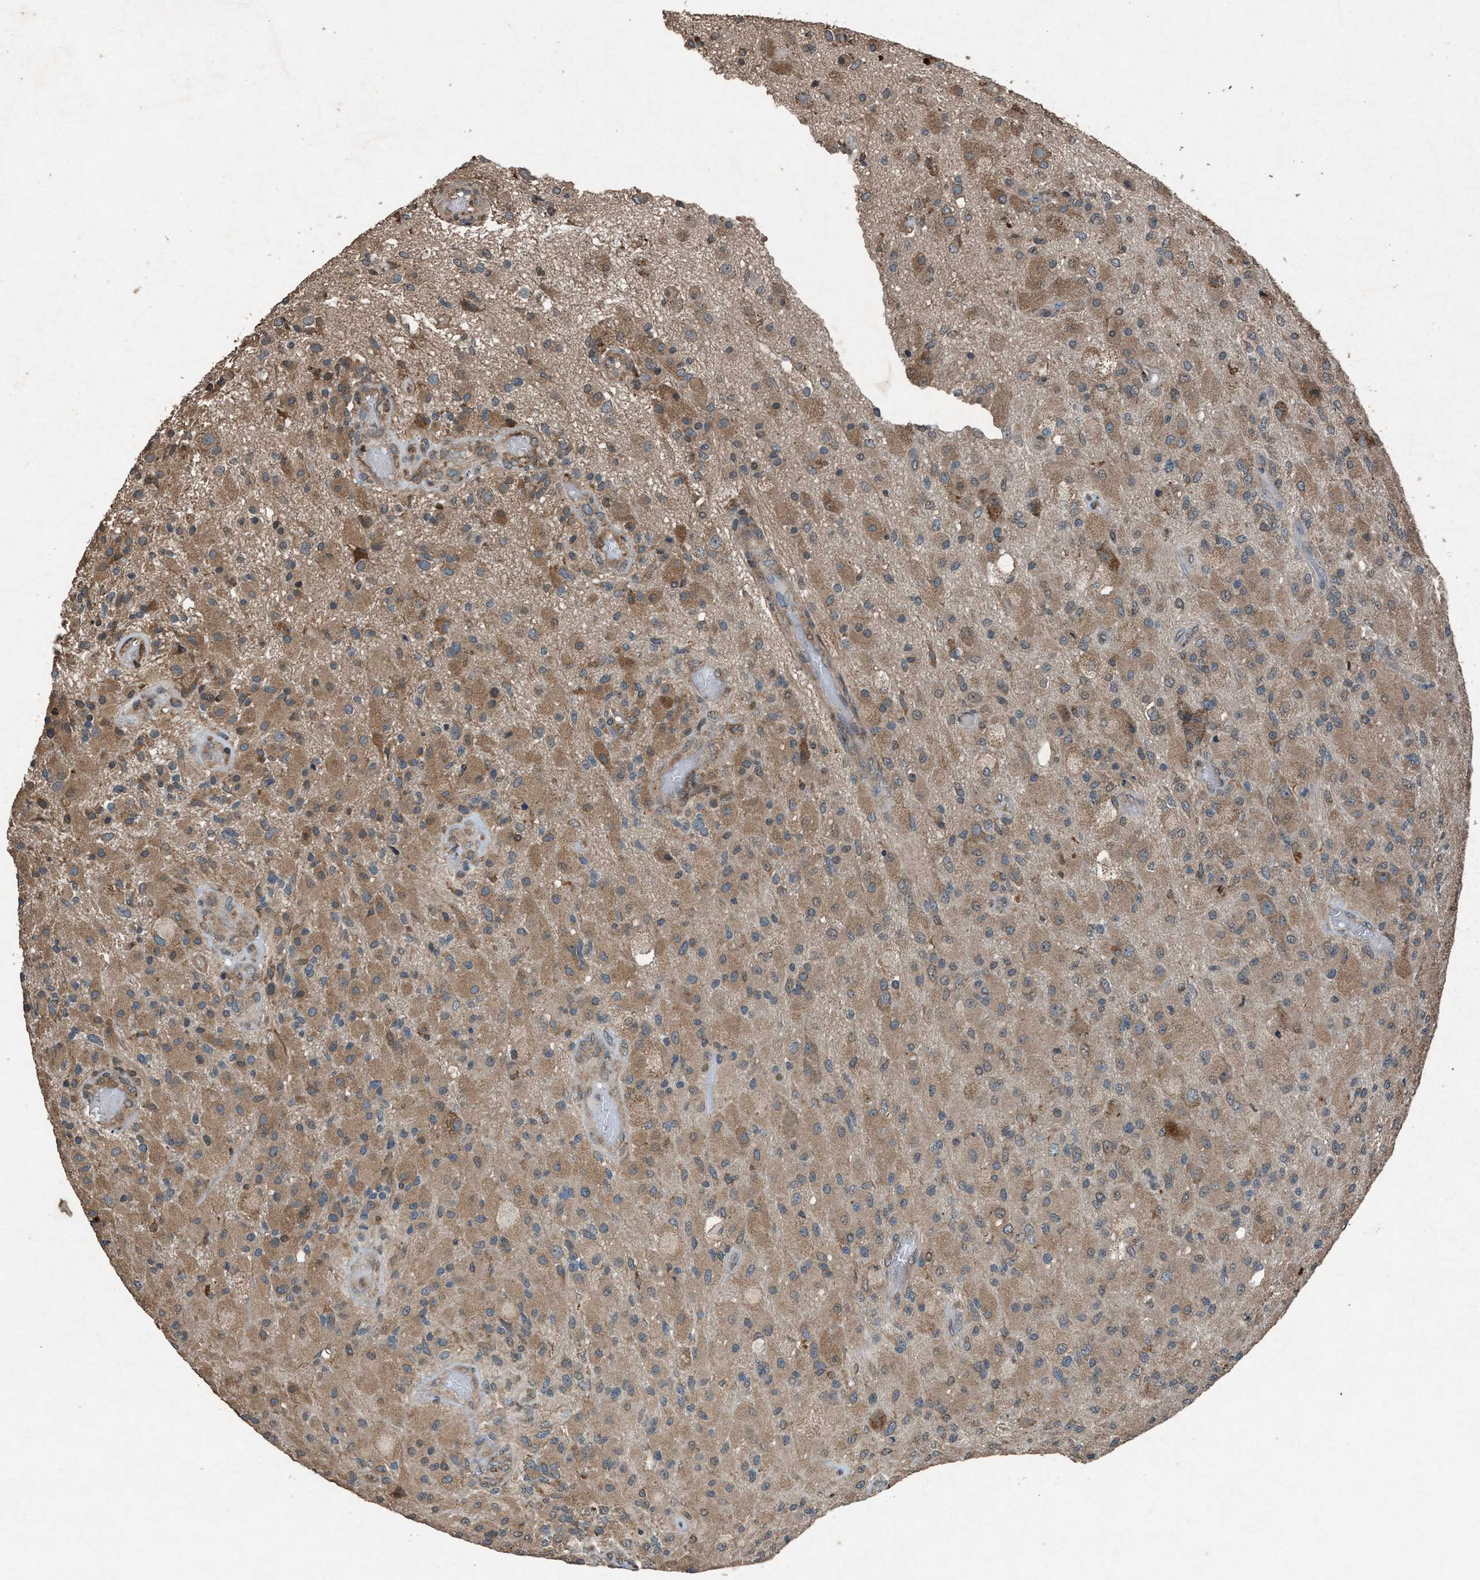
{"staining": {"intensity": "moderate", "quantity": ">75%", "location": "cytoplasmic/membranous"}, "tissue": "glioma", "cell_type": "Tumor cells", "image_type": "cancer", "snomed": [{"axis": "morphology", "description": "Normal tissue, NOS"}, {"axis": "morphology", "description": "Glioma, malignant, High grade"}, {"axis": "topography", "description": "Cerebral cortex"}], "caption": "Tumor cells exhibit medium levels of moderate cytoplasmic/membranous staining in approximately >75% of cells in glioma.", "gene": "CALR", "patient": {"sex": "male", "age": 77}}